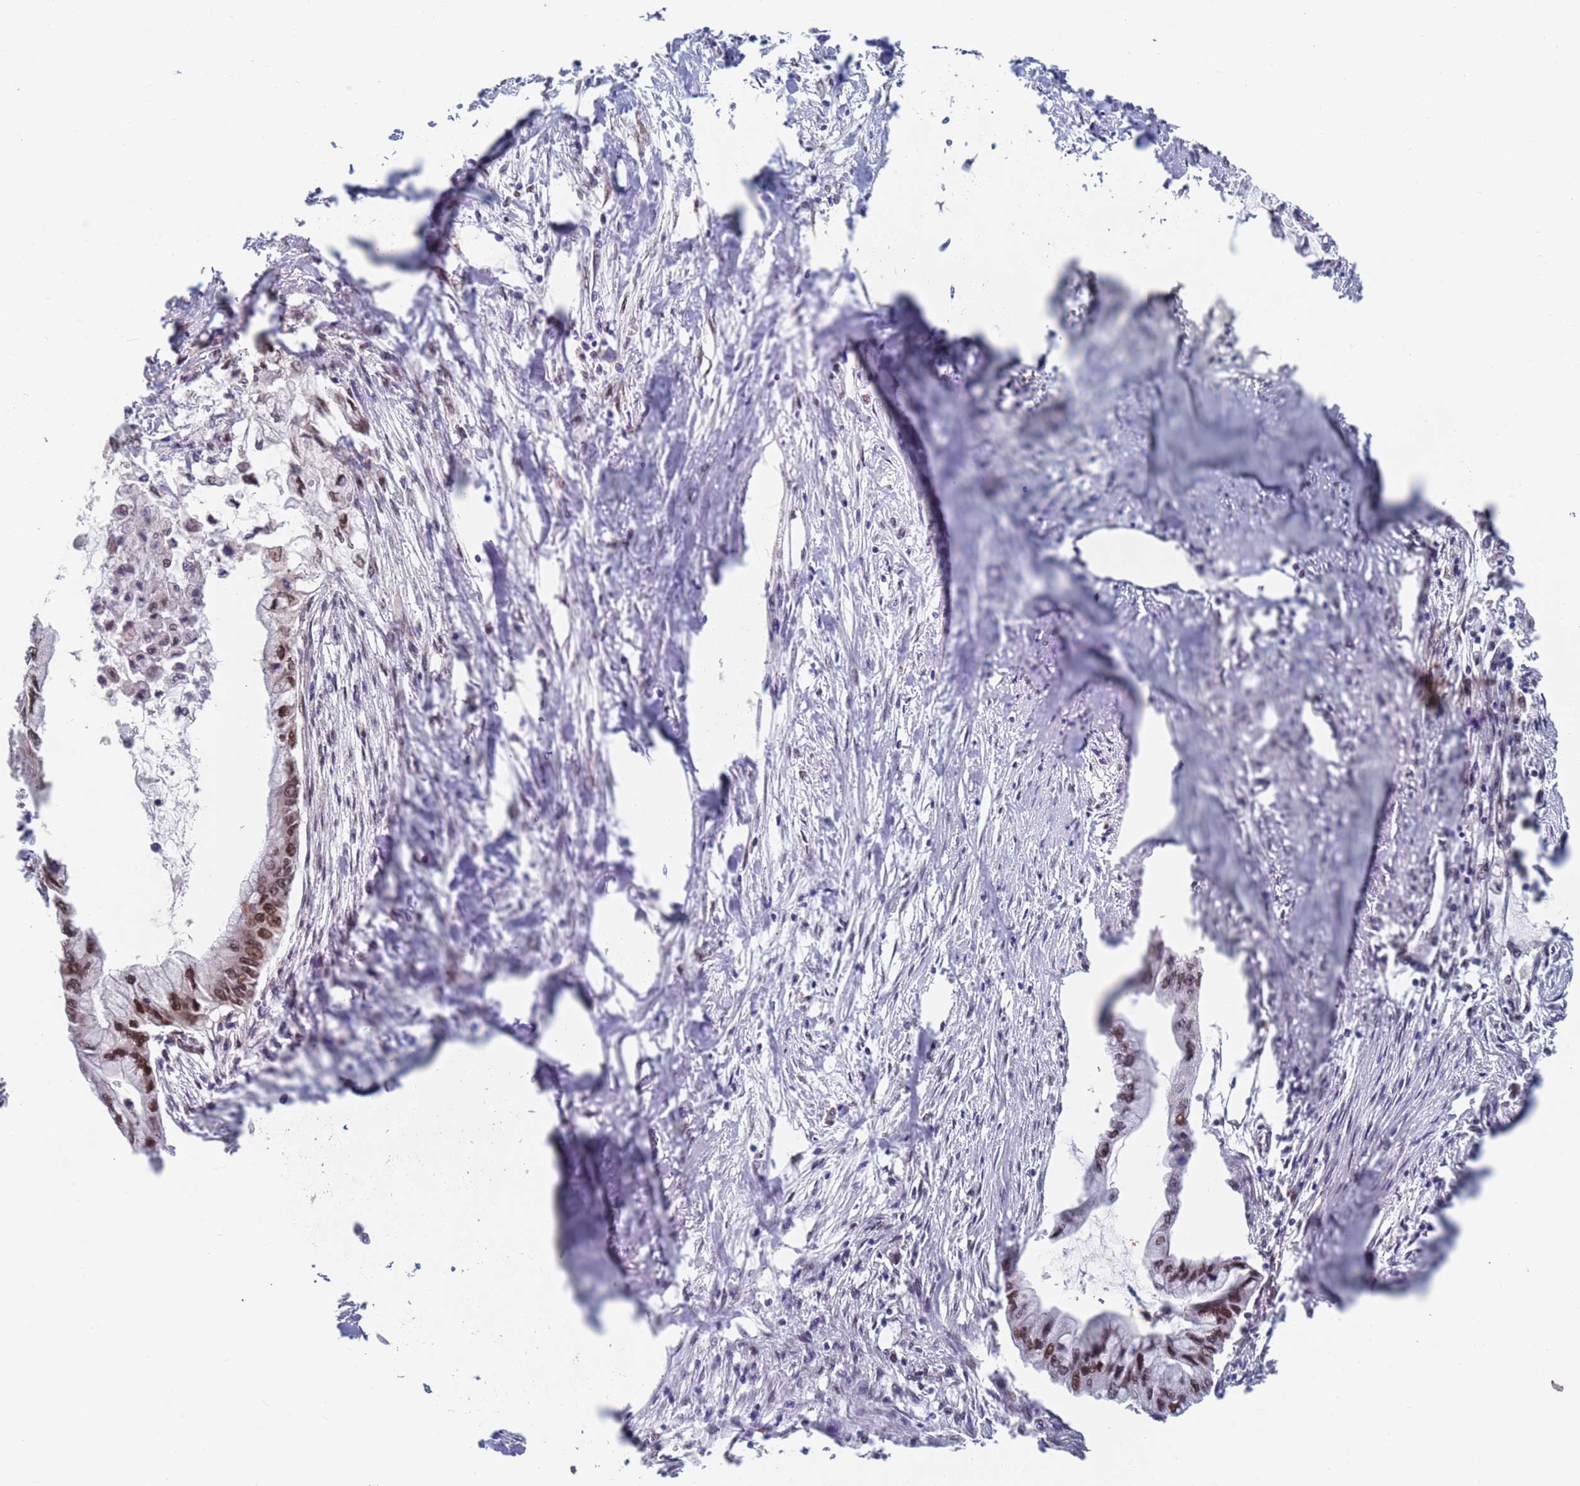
{"staining": {"intensity": "moderate", "quantity": ">75%", "location": "nuclear"}, "tissue": "pancreatic cancer", "cell_type": "Tumor cells", "image_type": "cancer", "snomed": [{"axis": "morphology", "description": "Adenocarcinoma, NOS"}, {"axis": "topography", "description": "Pancreas"}], "caption": "High-power microscopy captured an IHC photomicrograph of adenocarcinoma (pancreatic), revealing moderate nuclear expression in about >75% of tumor cells. The staining was performed using DAB to visualize the protein expression in brown, while the nuclei were stained in blue with hematoxylin (Magnification: 20x).", "gene": "RPP25", "patient": {"sex": "male", "age": 48}}